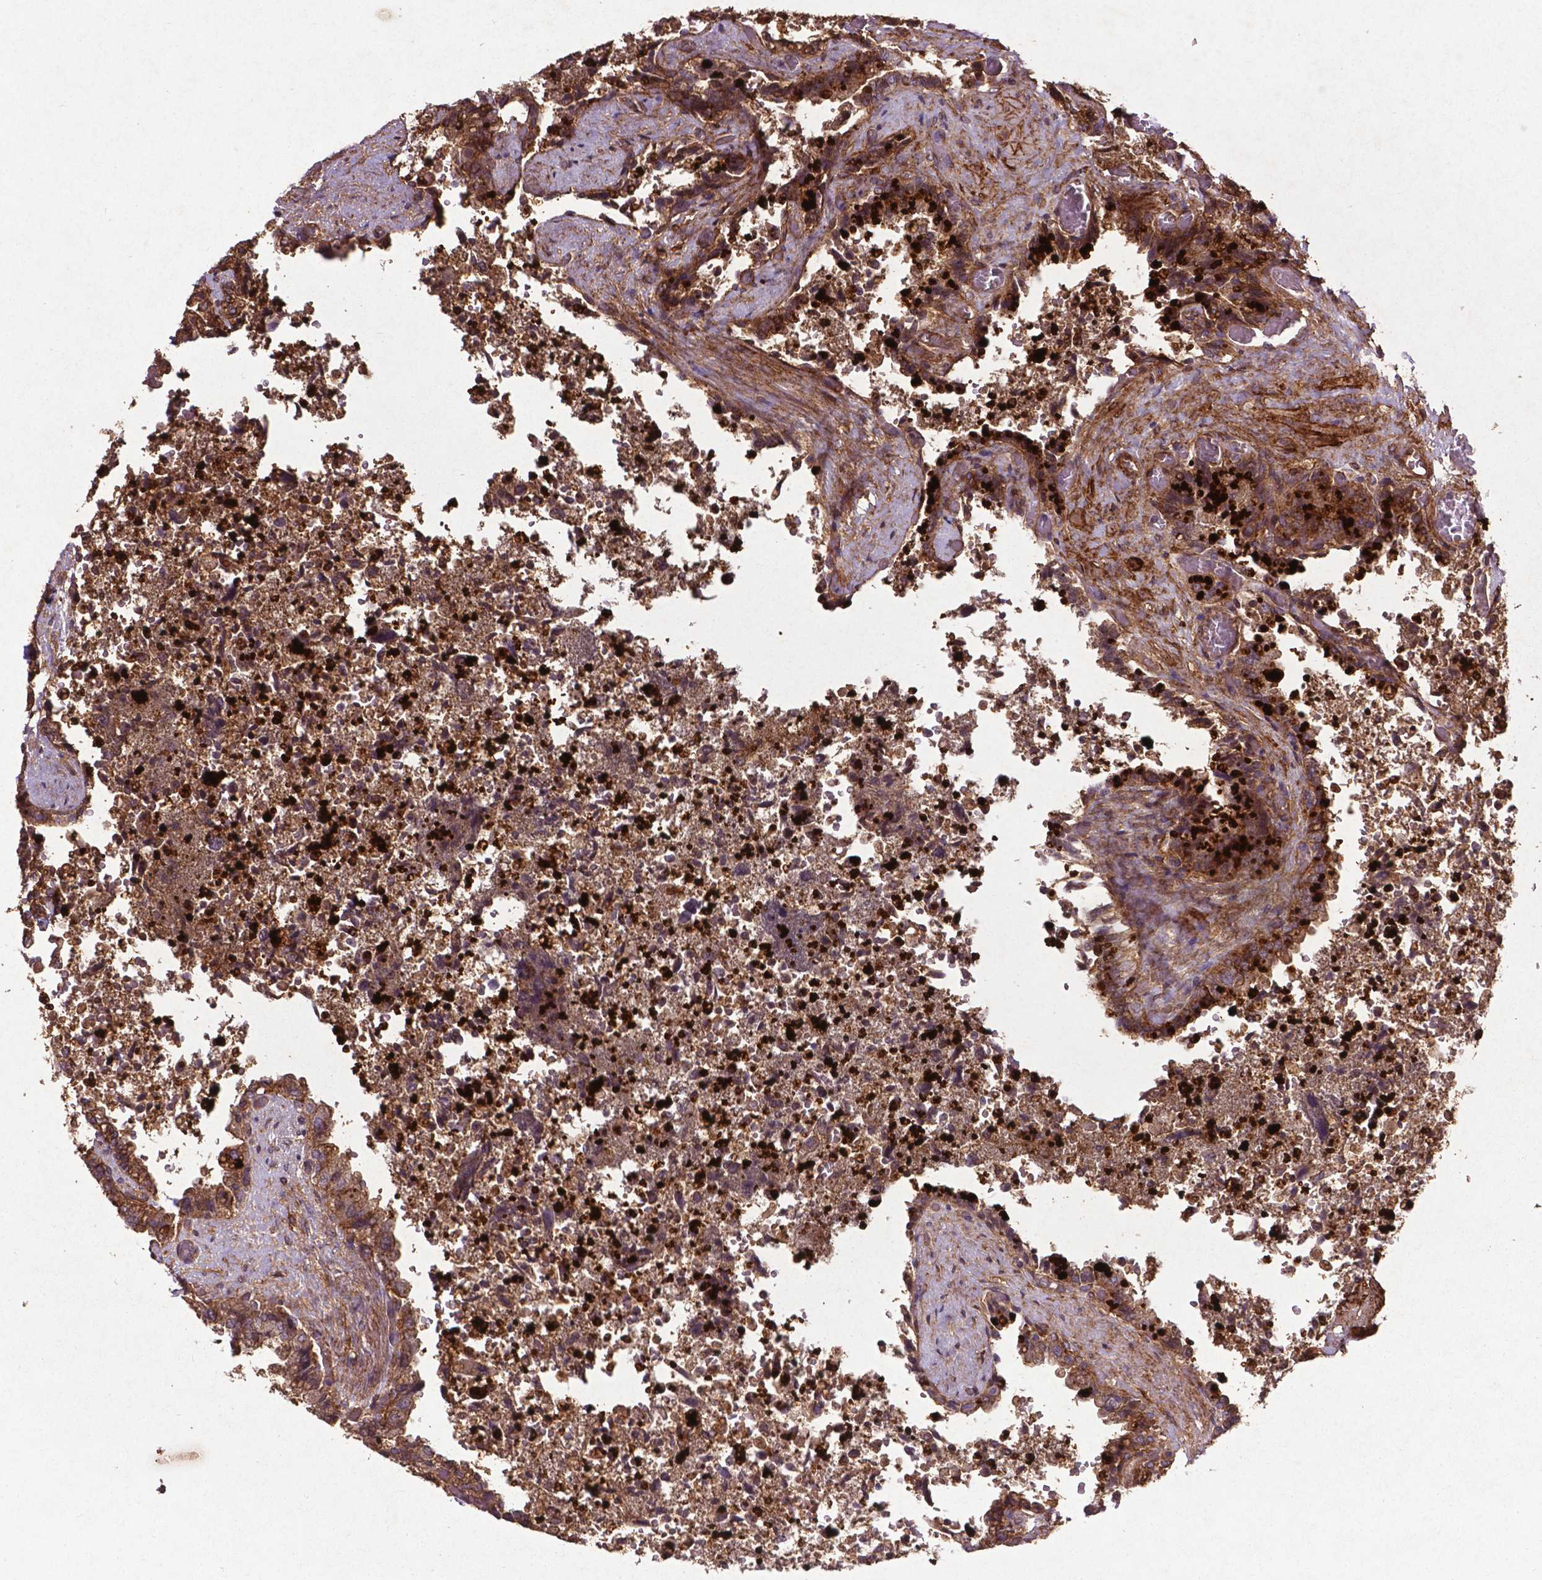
{"staining": {"intensity": "moderate", "quantity": ">75%", "location": "cytoplasmic/membranous"}, "tissue": "seminal vesicle", "cell_type": "Glandular cells", "image_type": "normal", "snomed": [{"axis": "morphology", "description": "Normal tissue, NOS"}, {"axis": "topography", "description": "Seminal veicle"}], "caption": "This is a photomicrograph of immunohistochemistry (IHC) staining of benign seminal vesicle, which shows moderate expression in the cytoplasmic/membranous of glandular cells.", "gene": "RRAS", "patient": {"sex": "male", "age": 57}}